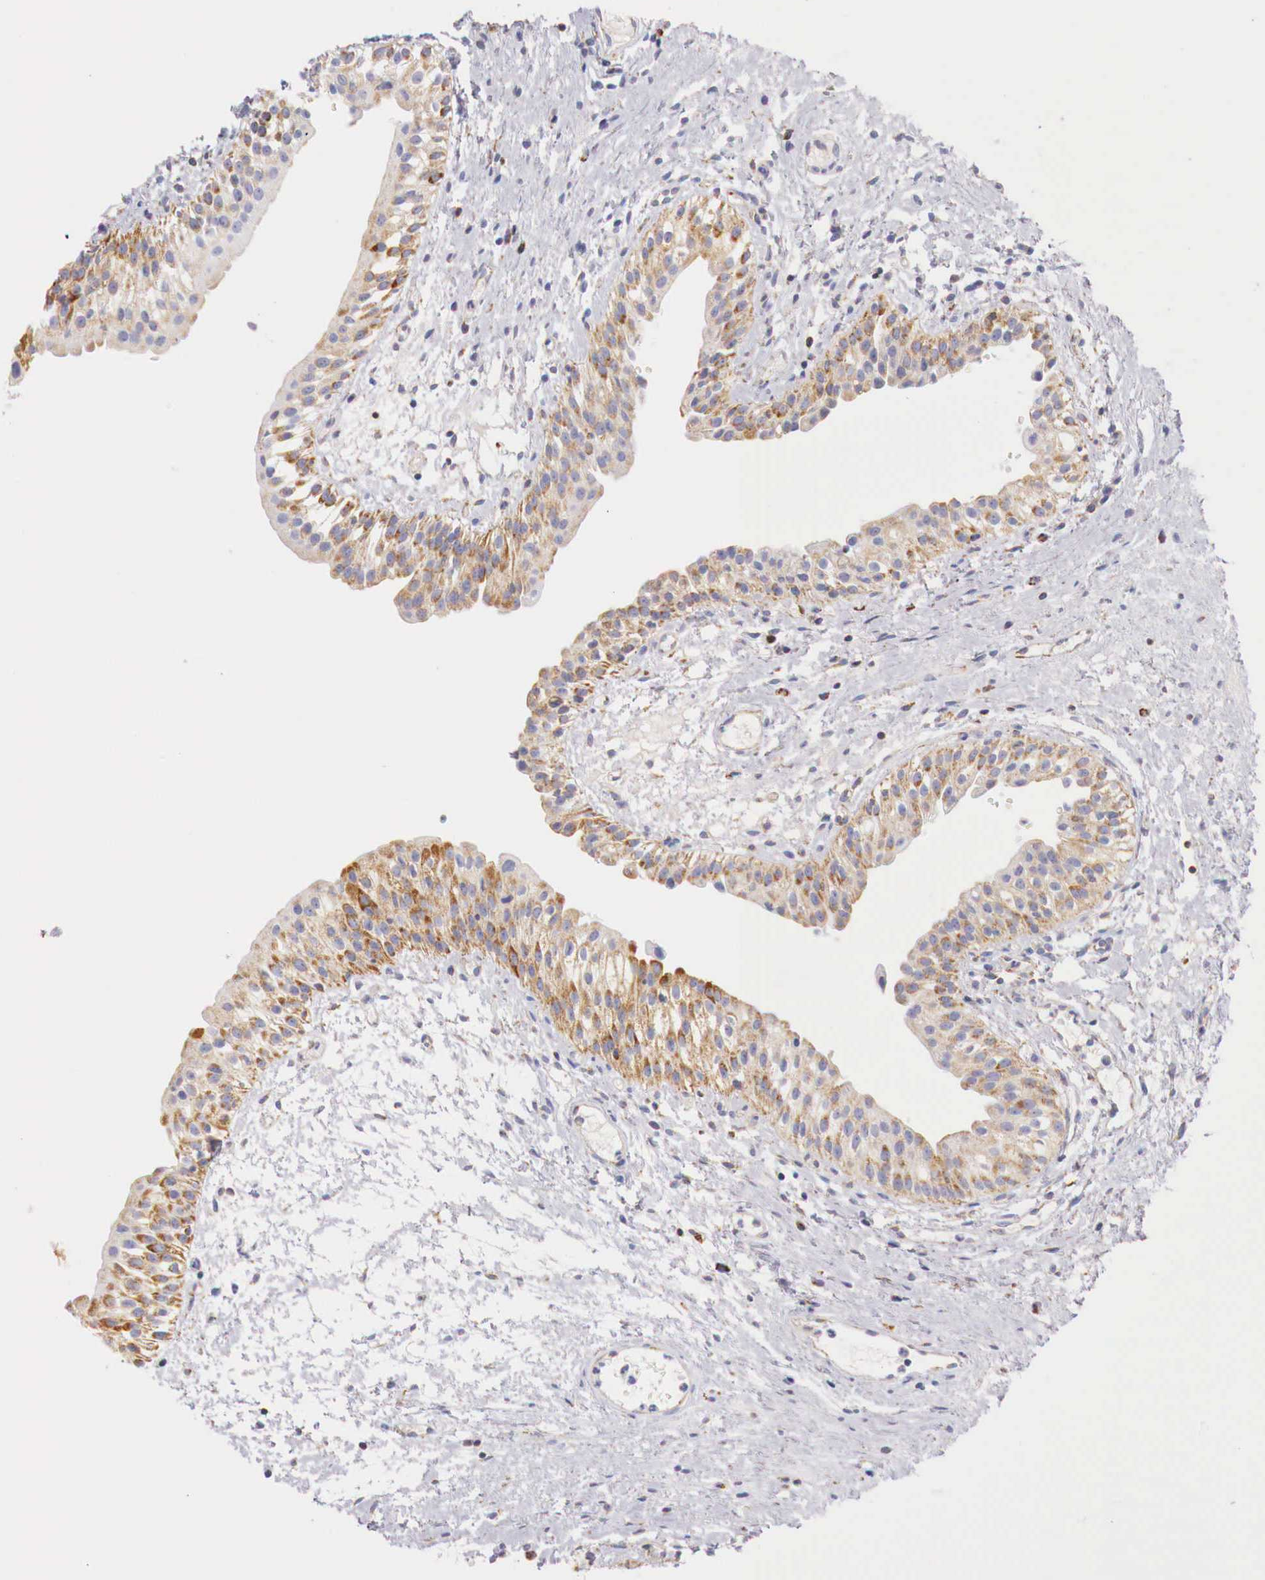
{"staining": {"intensity": "moderate", "quantity": ">75%", "location": "cytoplasmic/membranous"}, "tissue": "urinary bladder", "cell_type": "Urothelial cells", "image_type": "normal", "snomed": [{"axis": "morphology", "description": "Normal tissue, NOS"}, {"axis": "topography", "description": "Urinary bladder"}], "caption": "Unremarkable urinary bladder demonstrates moderate cytoplasmic/membranous staining in approximately >75% of urothelial cells.", "gene": "IDH3G", "patient": {"sex": "male", "age": 48}}